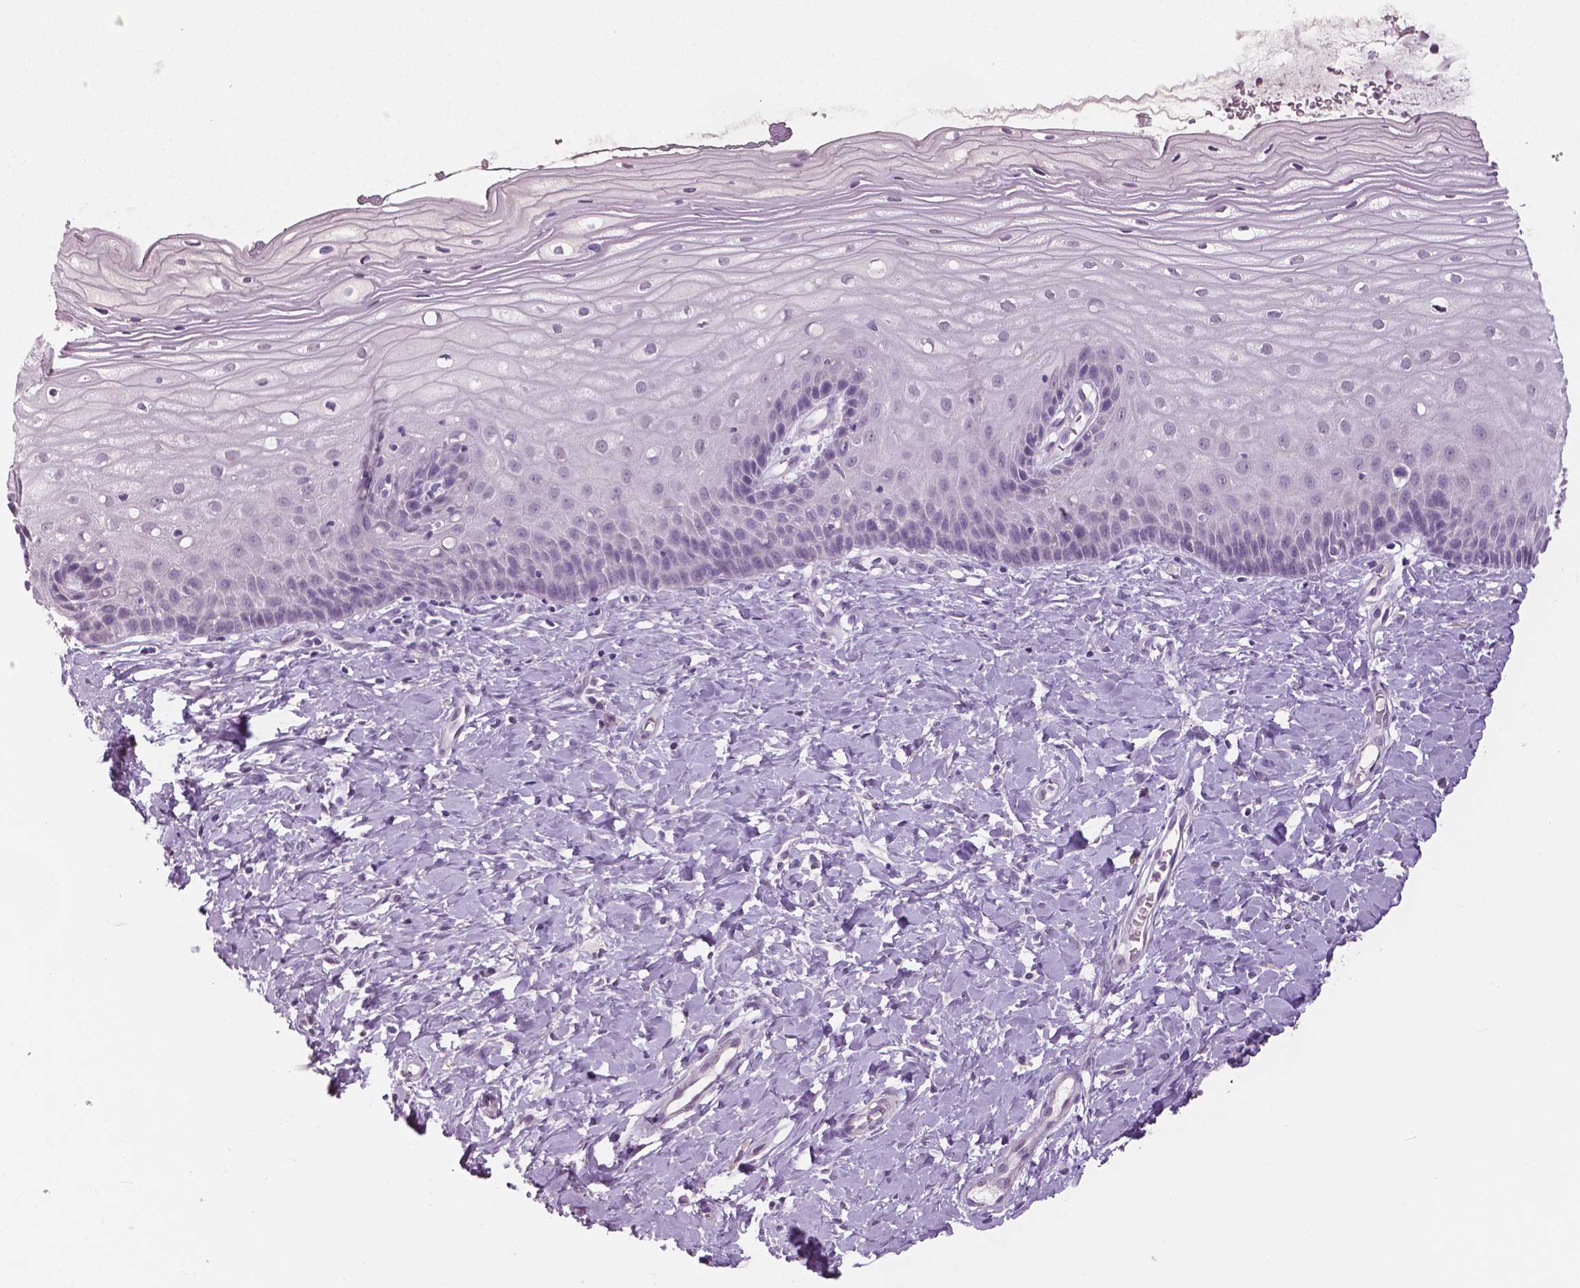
{"staining": {"intensity": "negative", "quantity": "none", "location": "none"}, "tissue": "cervix", "cell_type": "Glandular cells", "image_type": "normal", "snomed": [{"axis": "morphology", "description": "Normal tissue, NOS"}, {"axis": "topography", "description": "Cervix"}], "caption": "Cervix was stained to show a protein in brown. There is no significant expression in glandular cells. Nuclei are stained in blue.", "gene": "NECAB1", "patient": {"sex": "female", "age": 37}}